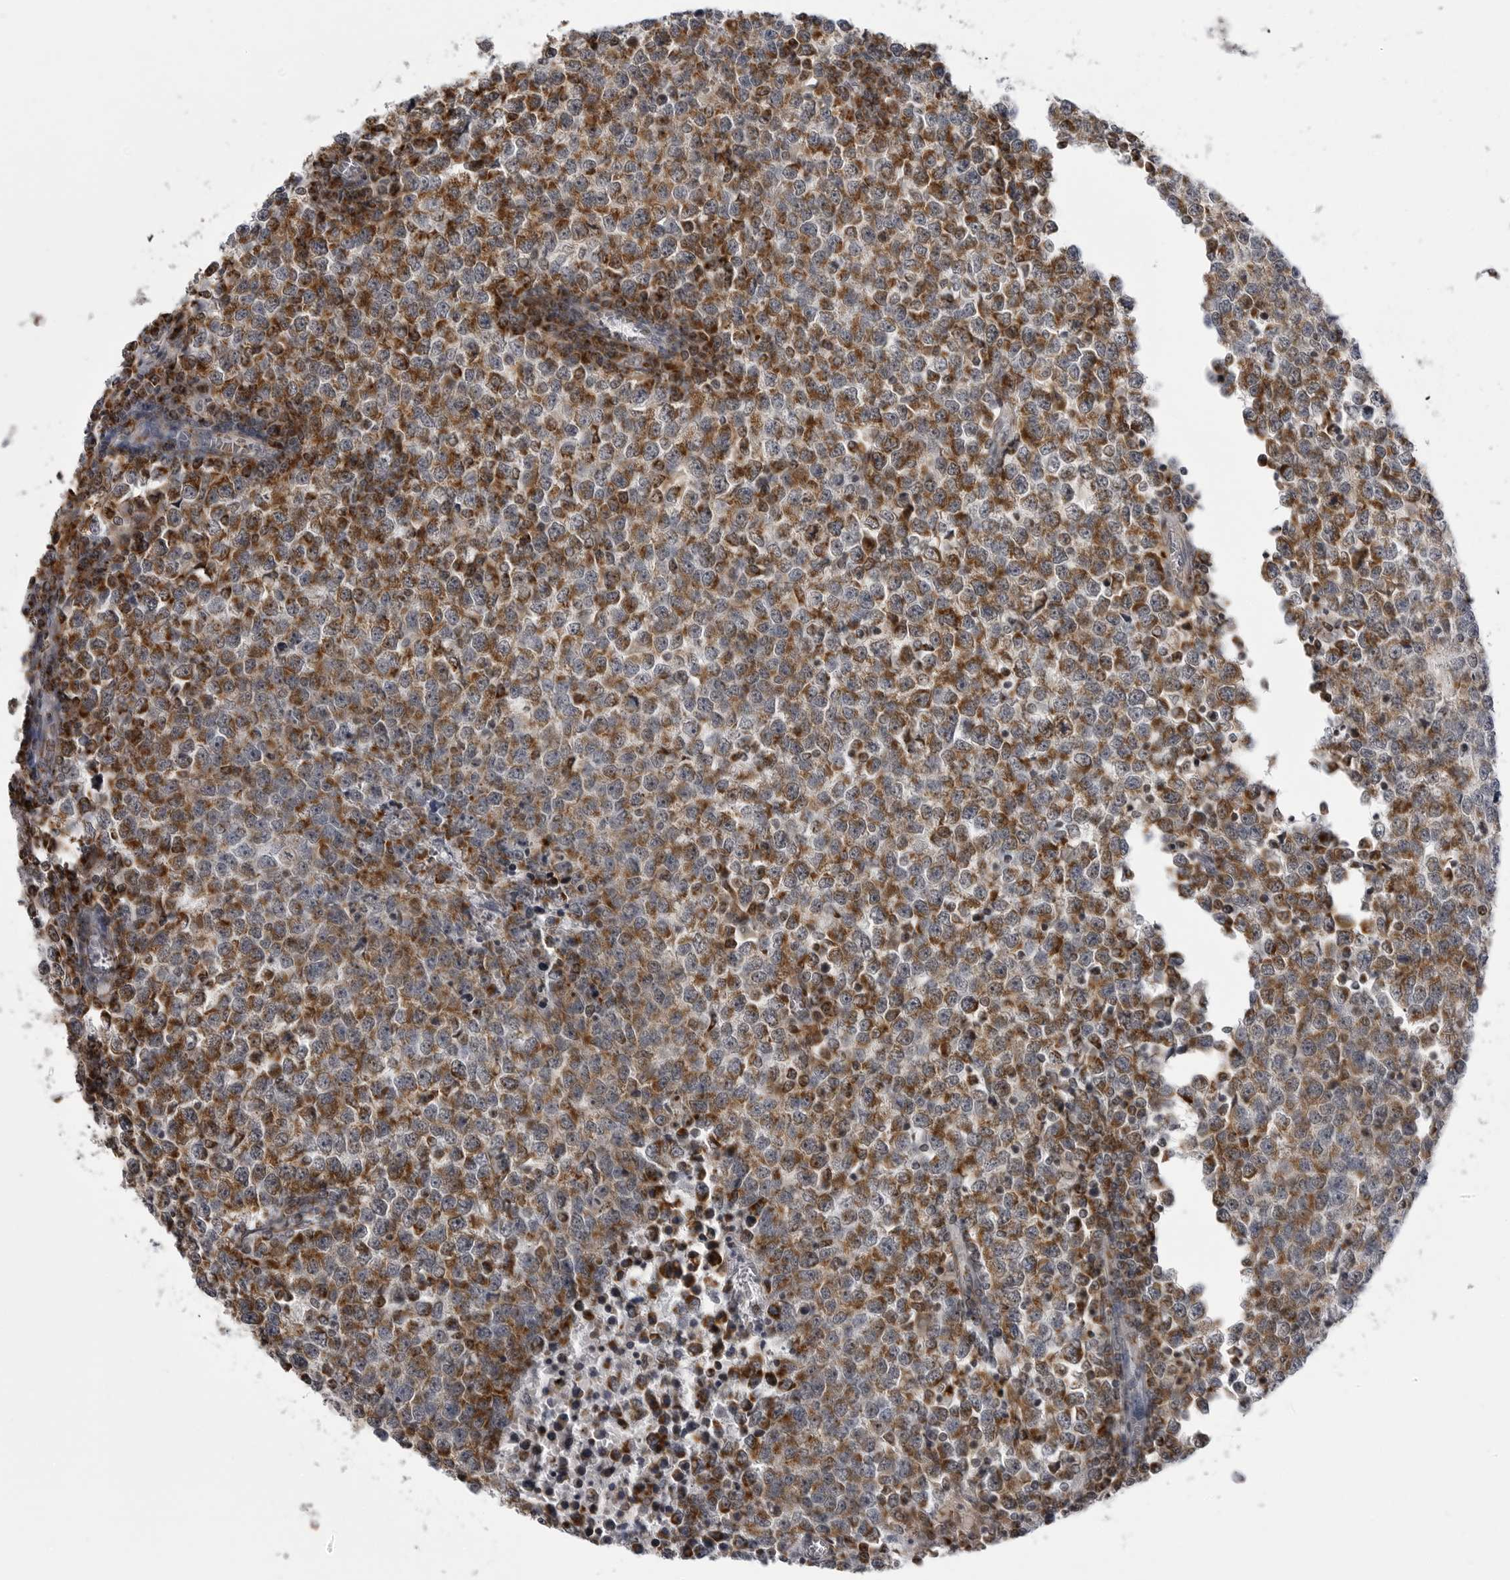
{"staining": {"intensity": "strong", "quantity": ">75%", "location": "cytoplasmic/membranous"}, "tissue": "testis cancer", "cell_type": "Tumor cells", "image_type": "cancer", "snomed": [{"axis": "morphology", "description": "Seminoma, NOS"}, {"axis": "topography", "description": "Testis"}], "caption": "This histopathology image displays immunohistochemistry (IHC) staining of human testis cancer, with high strong cytoplasmic/membranous staining in approximately >75% of tumor cells.", "gene": "FH", "patient": {"sex": "male", "age": 65}}